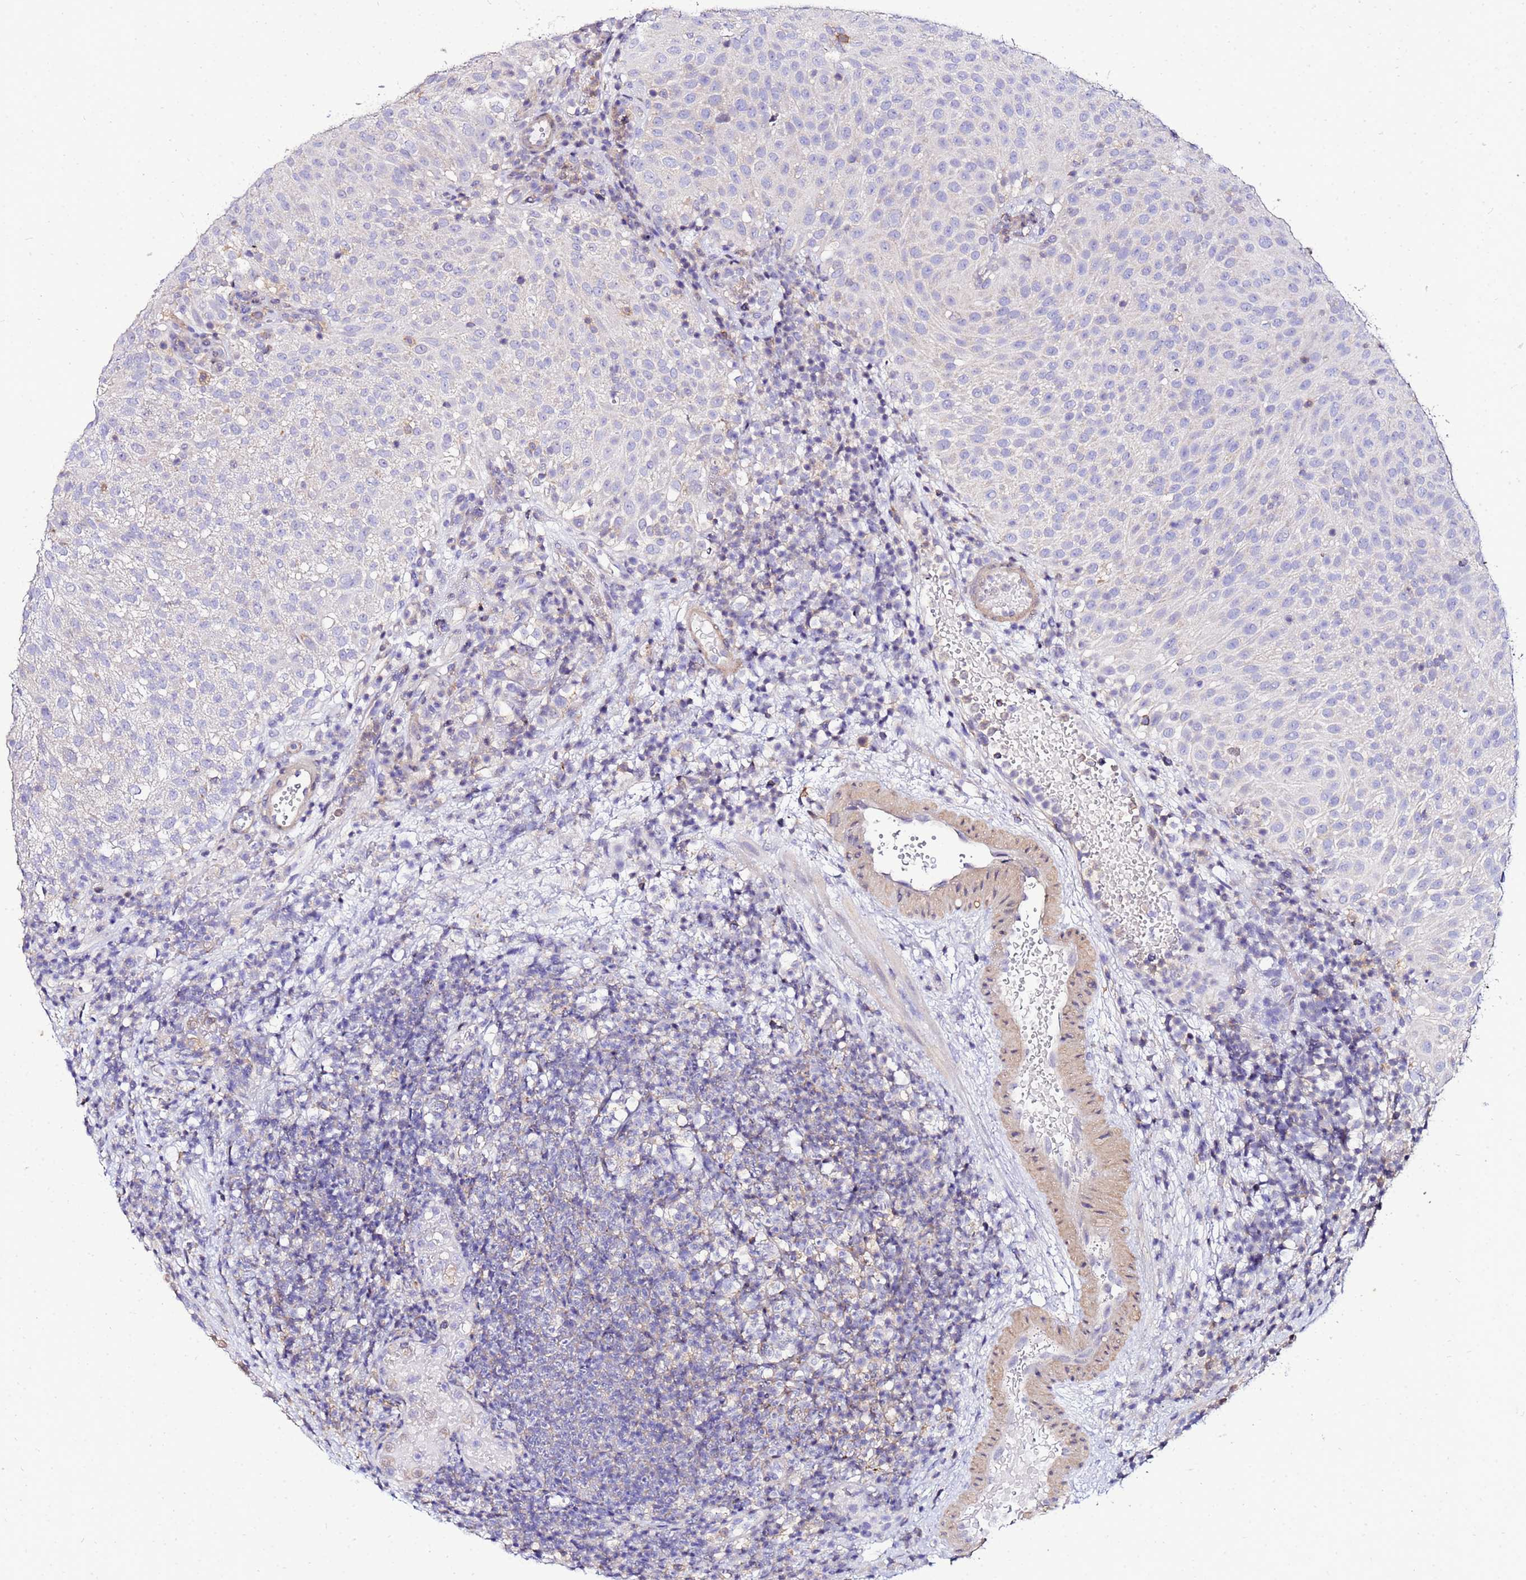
{"staining": {"intensity": "negative", "quantity": "none", "location": "none"}, "tissue": "urothelial cancer", "cell_type": "Tumor cells", "image_type": "cancer", "snomed": [{"axis": "morphology", "description": "Urothelial carcinoma, Low grade"}, {"axis": "topography", "description": "Urinary bladder"}], "caption": "Immunohistochemical staining of human urothelial carcinoma (low-grade) exhibits no significant positivity in tumor cells. The staining is performed using DAB (3,3'-diaminobenzidine) brown chromogen with nuclei counter-stained in using hematoxylin.", "gene": "DBNDD2", "patient": {"sex": "male", "age": 78}}